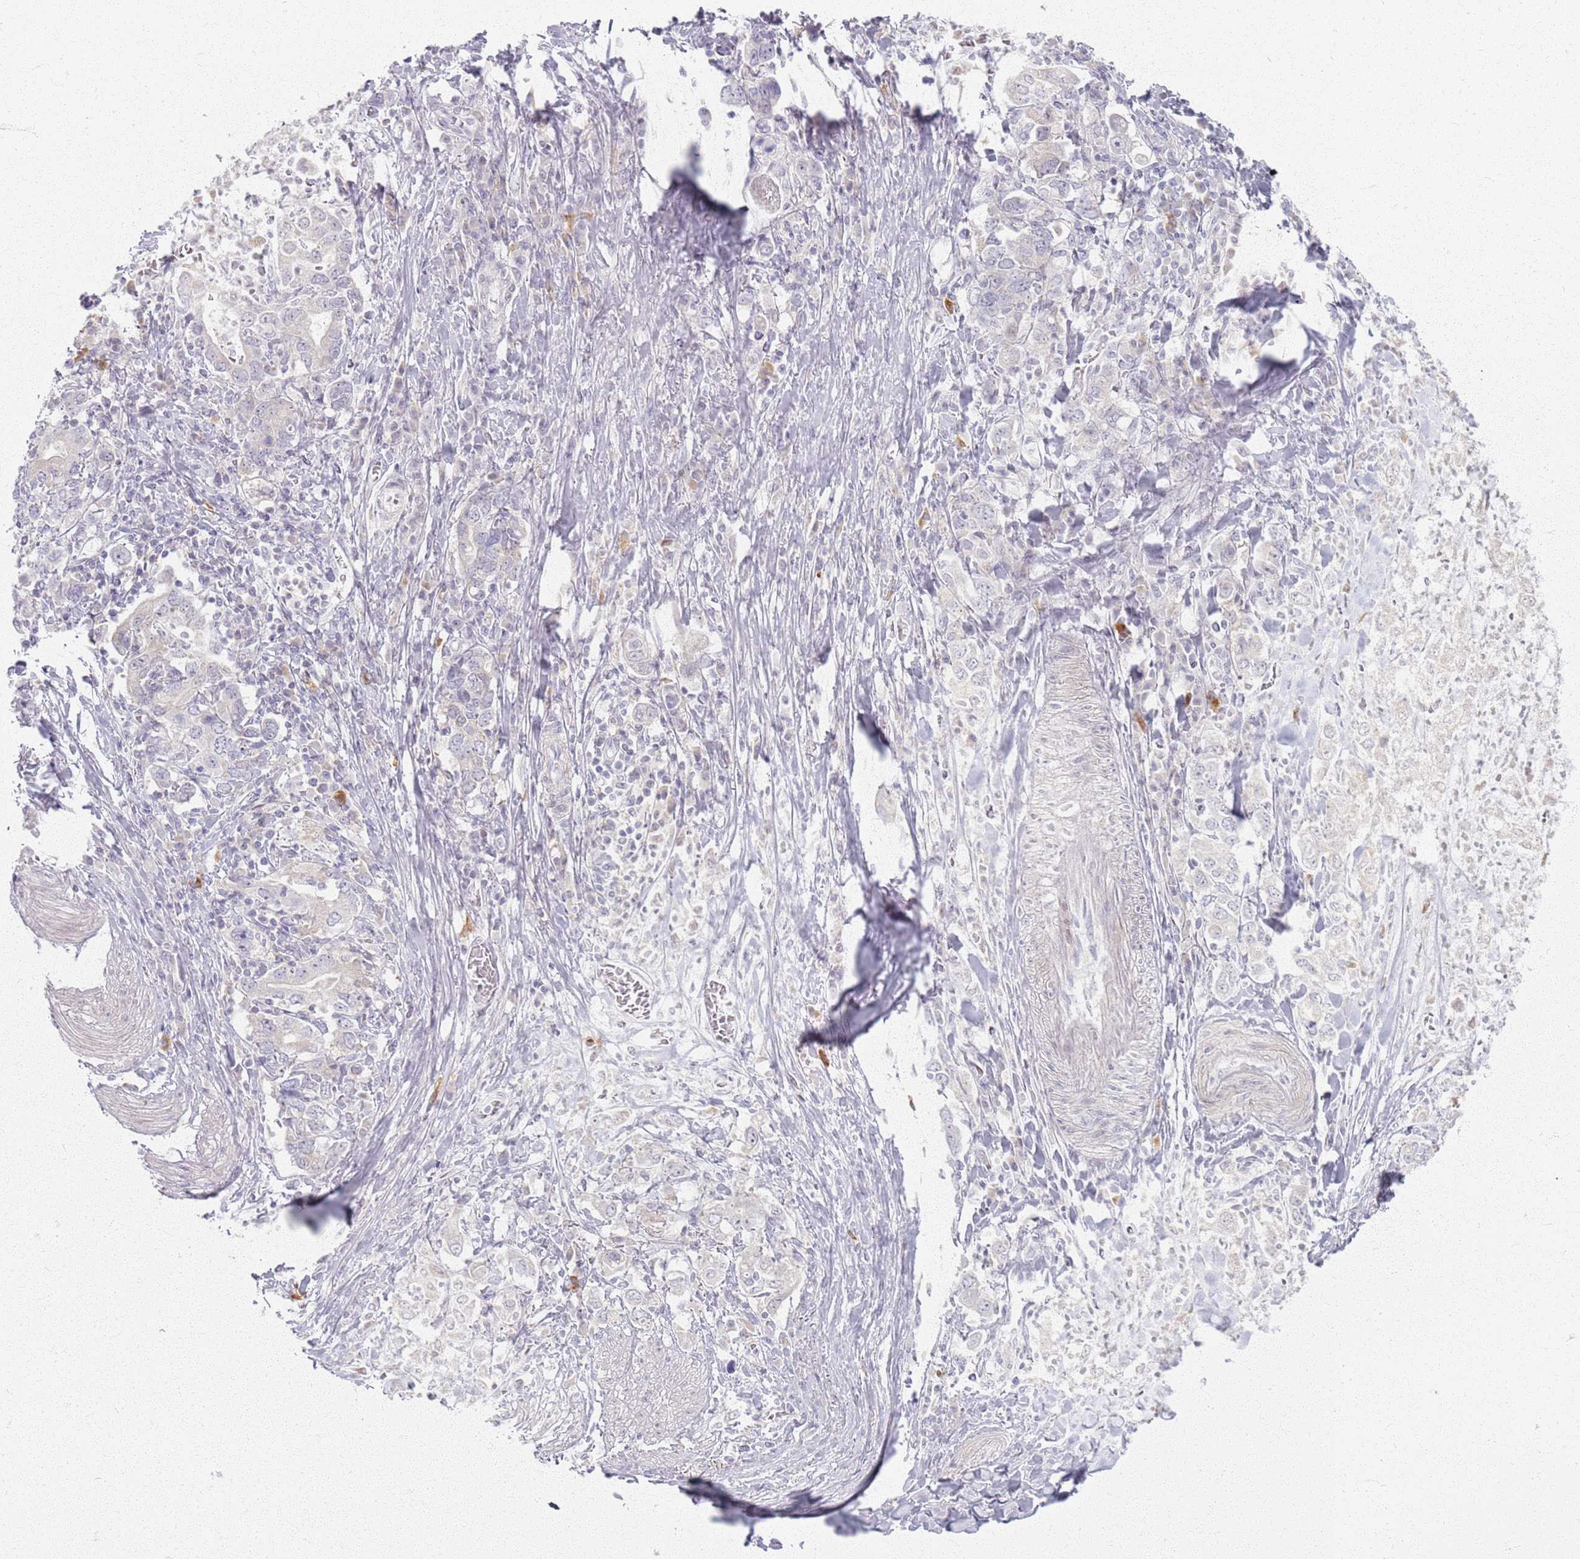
{"staining": {"intensity": "negative", "quantity": "none", "location": "none"}, "tissue": "stomach cancer", "cell_type": "Tumor cells", "image_type": "cancer", "snomed": [{"axis": "morphology", "description": "Adenocarcinoma, NOS"}, {"axis": "topography", "description": "Stomach, upper"}, {"axis": "topography", "description": "Stomach"}], "caption": "Human stomach adenocarcinoma stained for a protein using IHC exhibits no staining in tumor cells.", "gene": "CRIPT", "patient": {"sex": "male", "age": 62}}